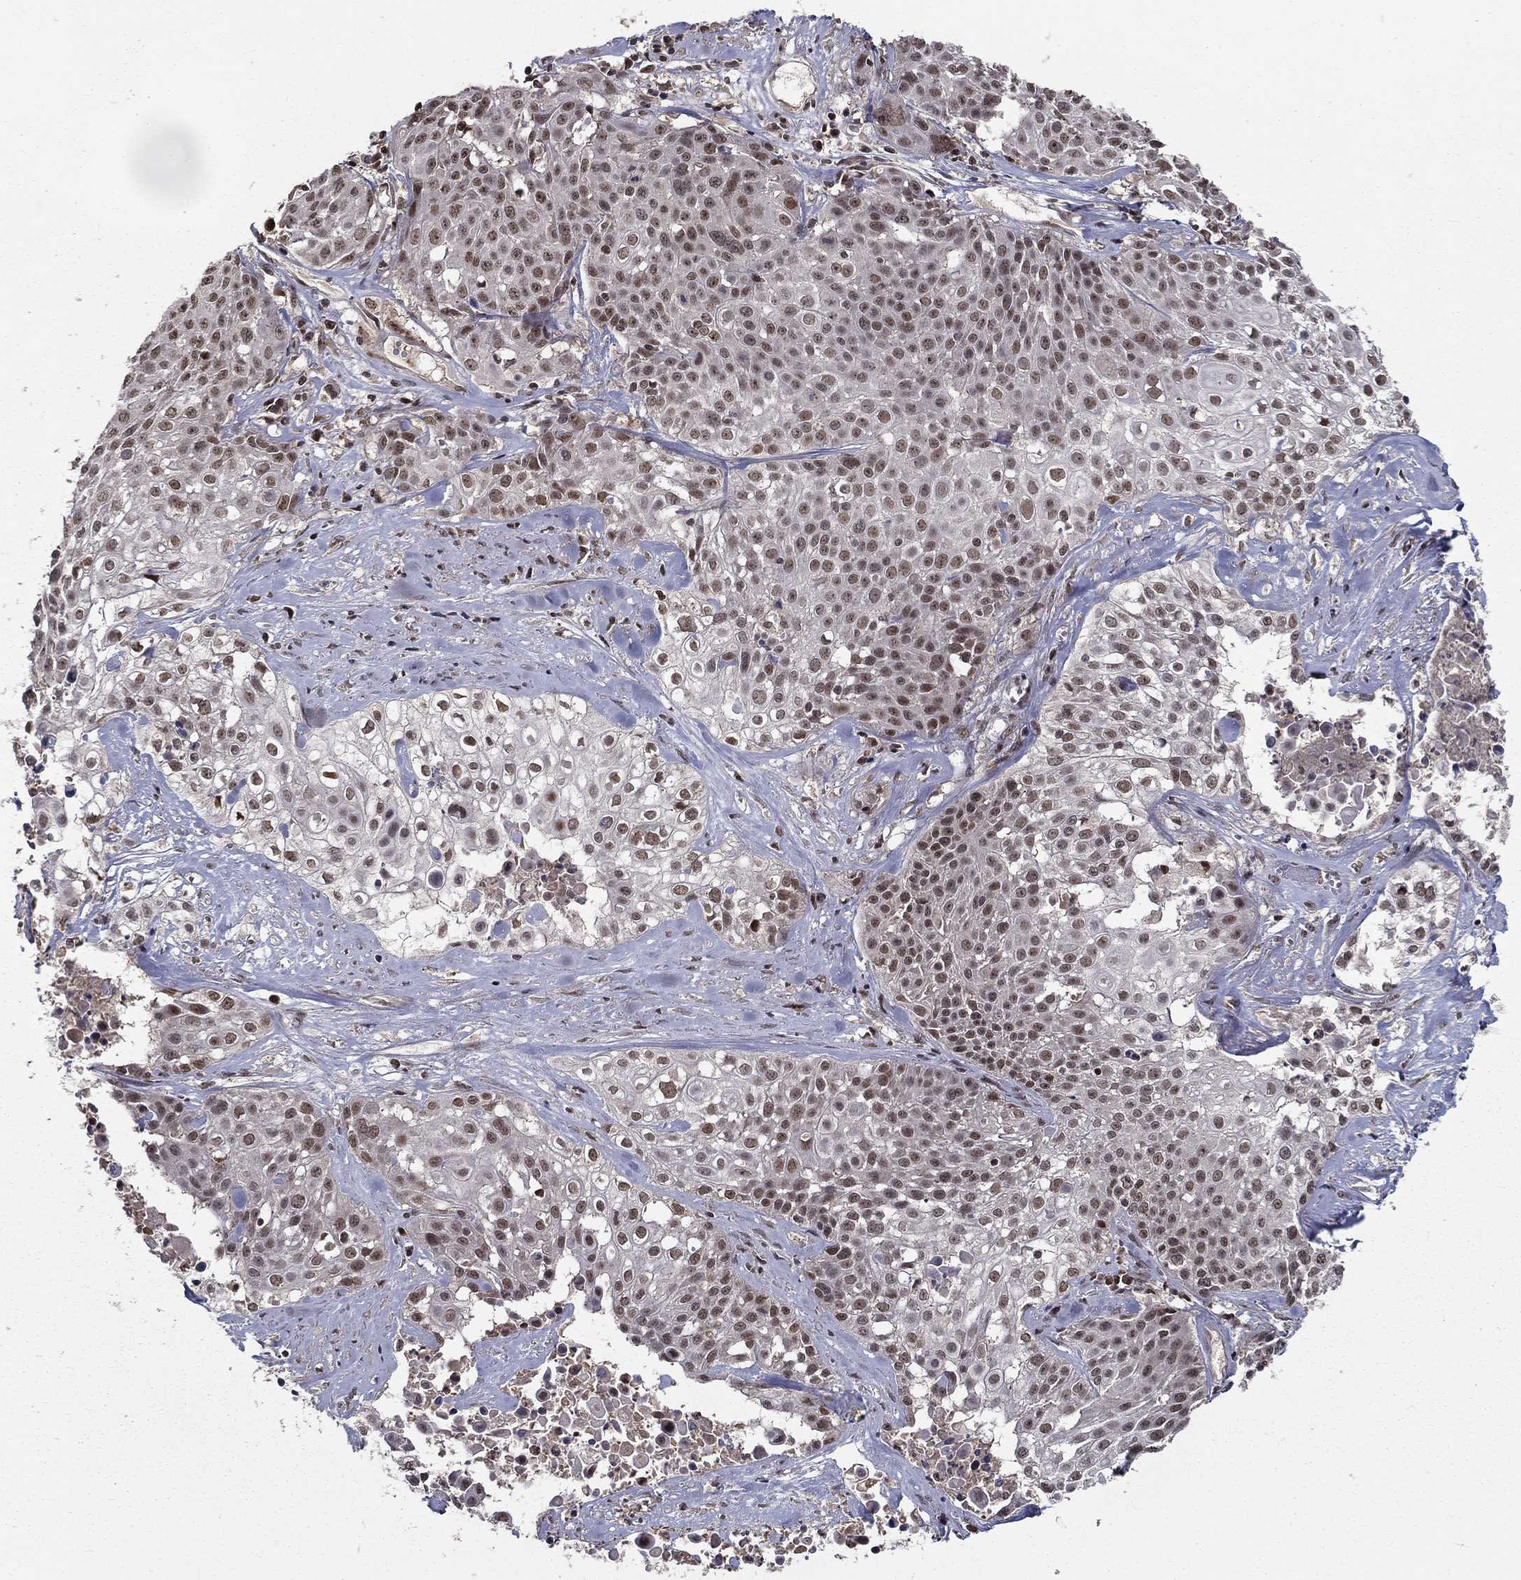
{"staining": {"intensity": "moderate", "quantity": "<25%", "location": "nuclear"}, "tissue": "cervical cancer", "cell_type": "Tumor cells", "image_type": "cancer", "snomed": [{"axis": "morphology", "description": "Squamous cell carcinoma, NOS"}, {"axis": "topography", "description": "Cervix"}], "caption": "Immunohistochemistry photomicrograph of neoplastic tissue: human cervical cancer (squamous cell carcinoma) stained using IHC demonstrates low levels of moderate protein expression localized specifically in the nuclear of tumor cells, appearing as a nuclear brown color.", "gene": "CDCA7L", "patient": {"sex": "female", "age": 39}}